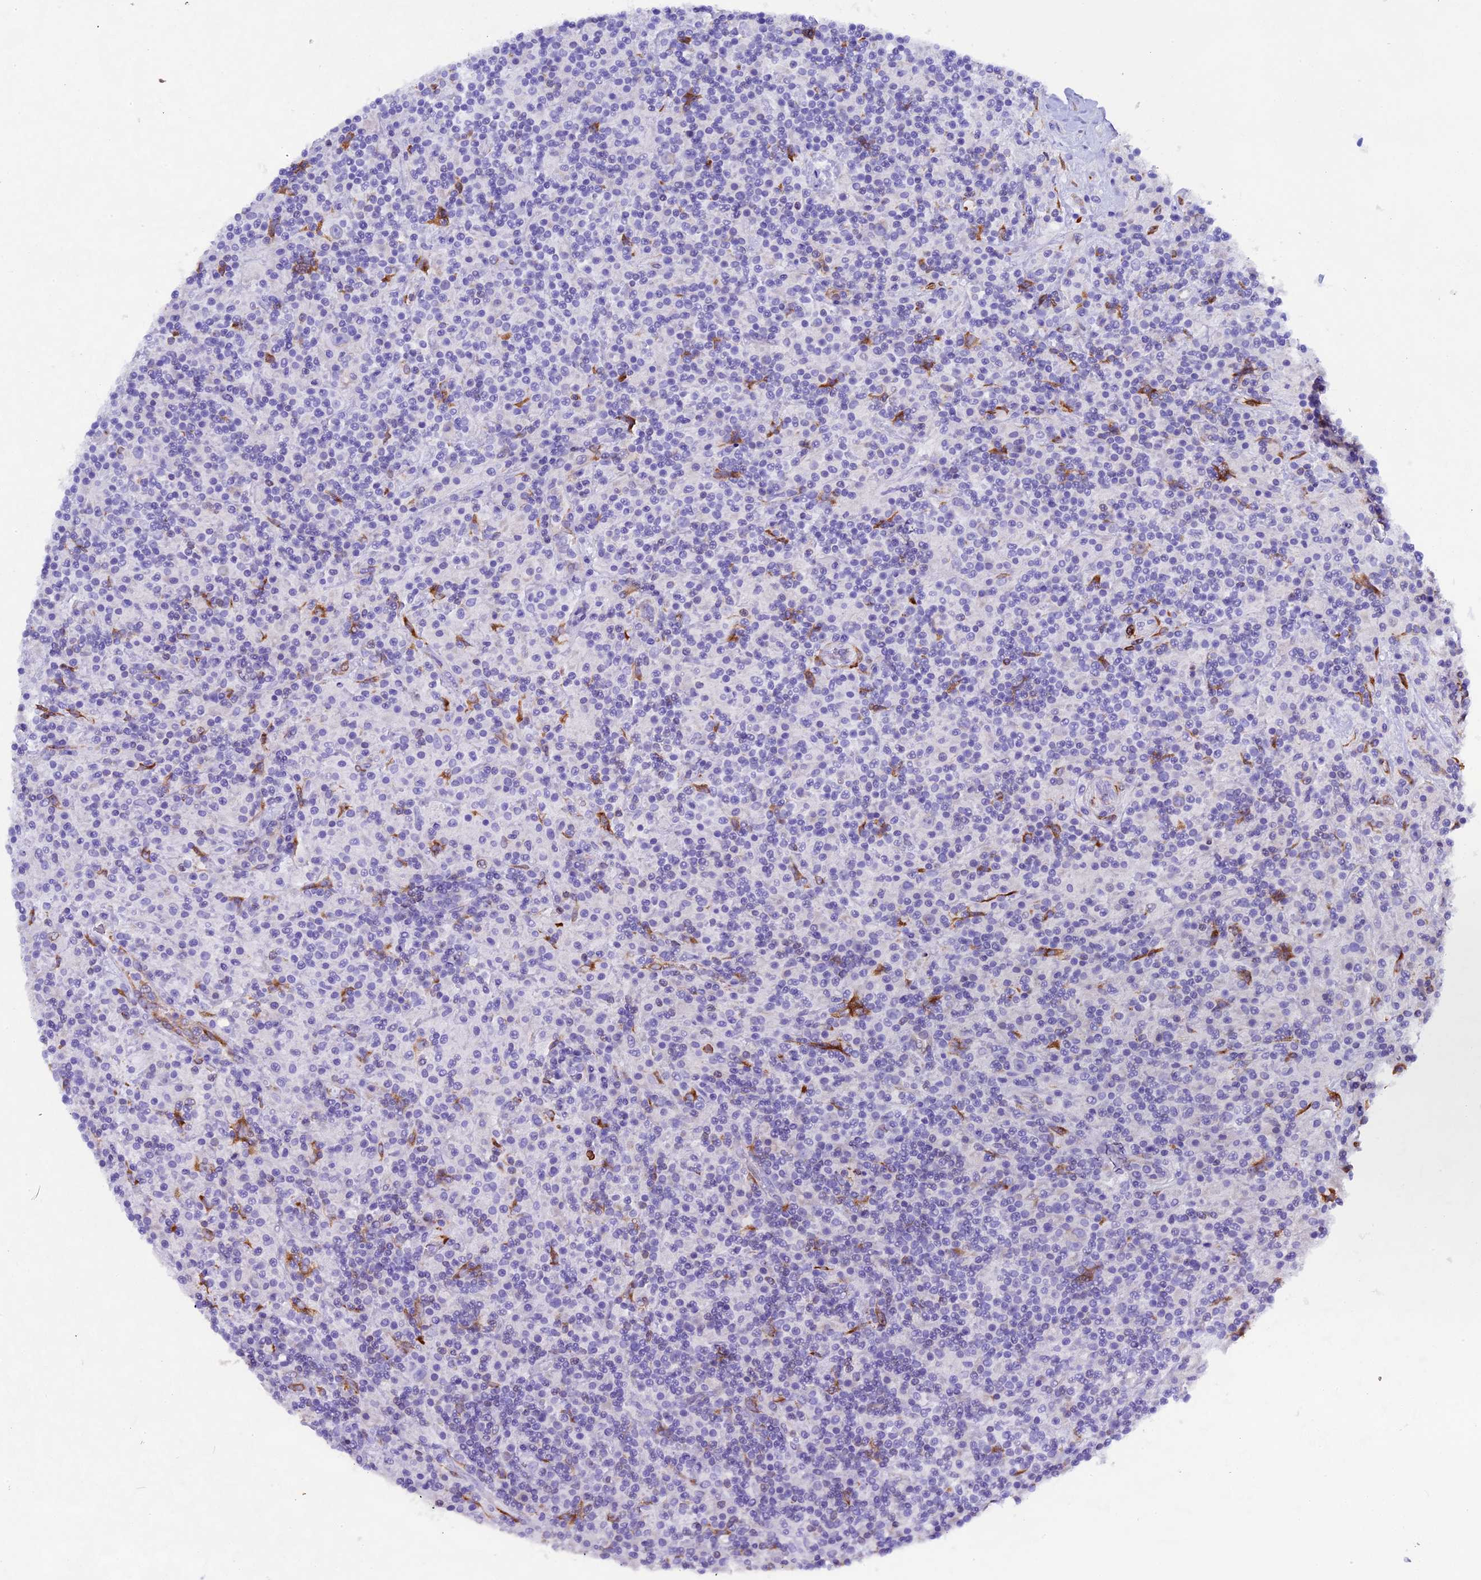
{"staining": {"intensity": "negative", "quantity": "none", "location": "none"}, "tissue": "lymphoma", "cell_type": "Tumor cells", "image_type": "cancer", "snomed": [{"axis": "morphology", "description": "Hodgkin's disease, NOS"}, {"axis": "topography", "description": "Lymph node"}], "caption": "Human lymphoma stained for a protein using IHC demonstrates no staining in tumor cells.", "gene": "FKBP11", "patient": {"sex": "male", "age": 70}}